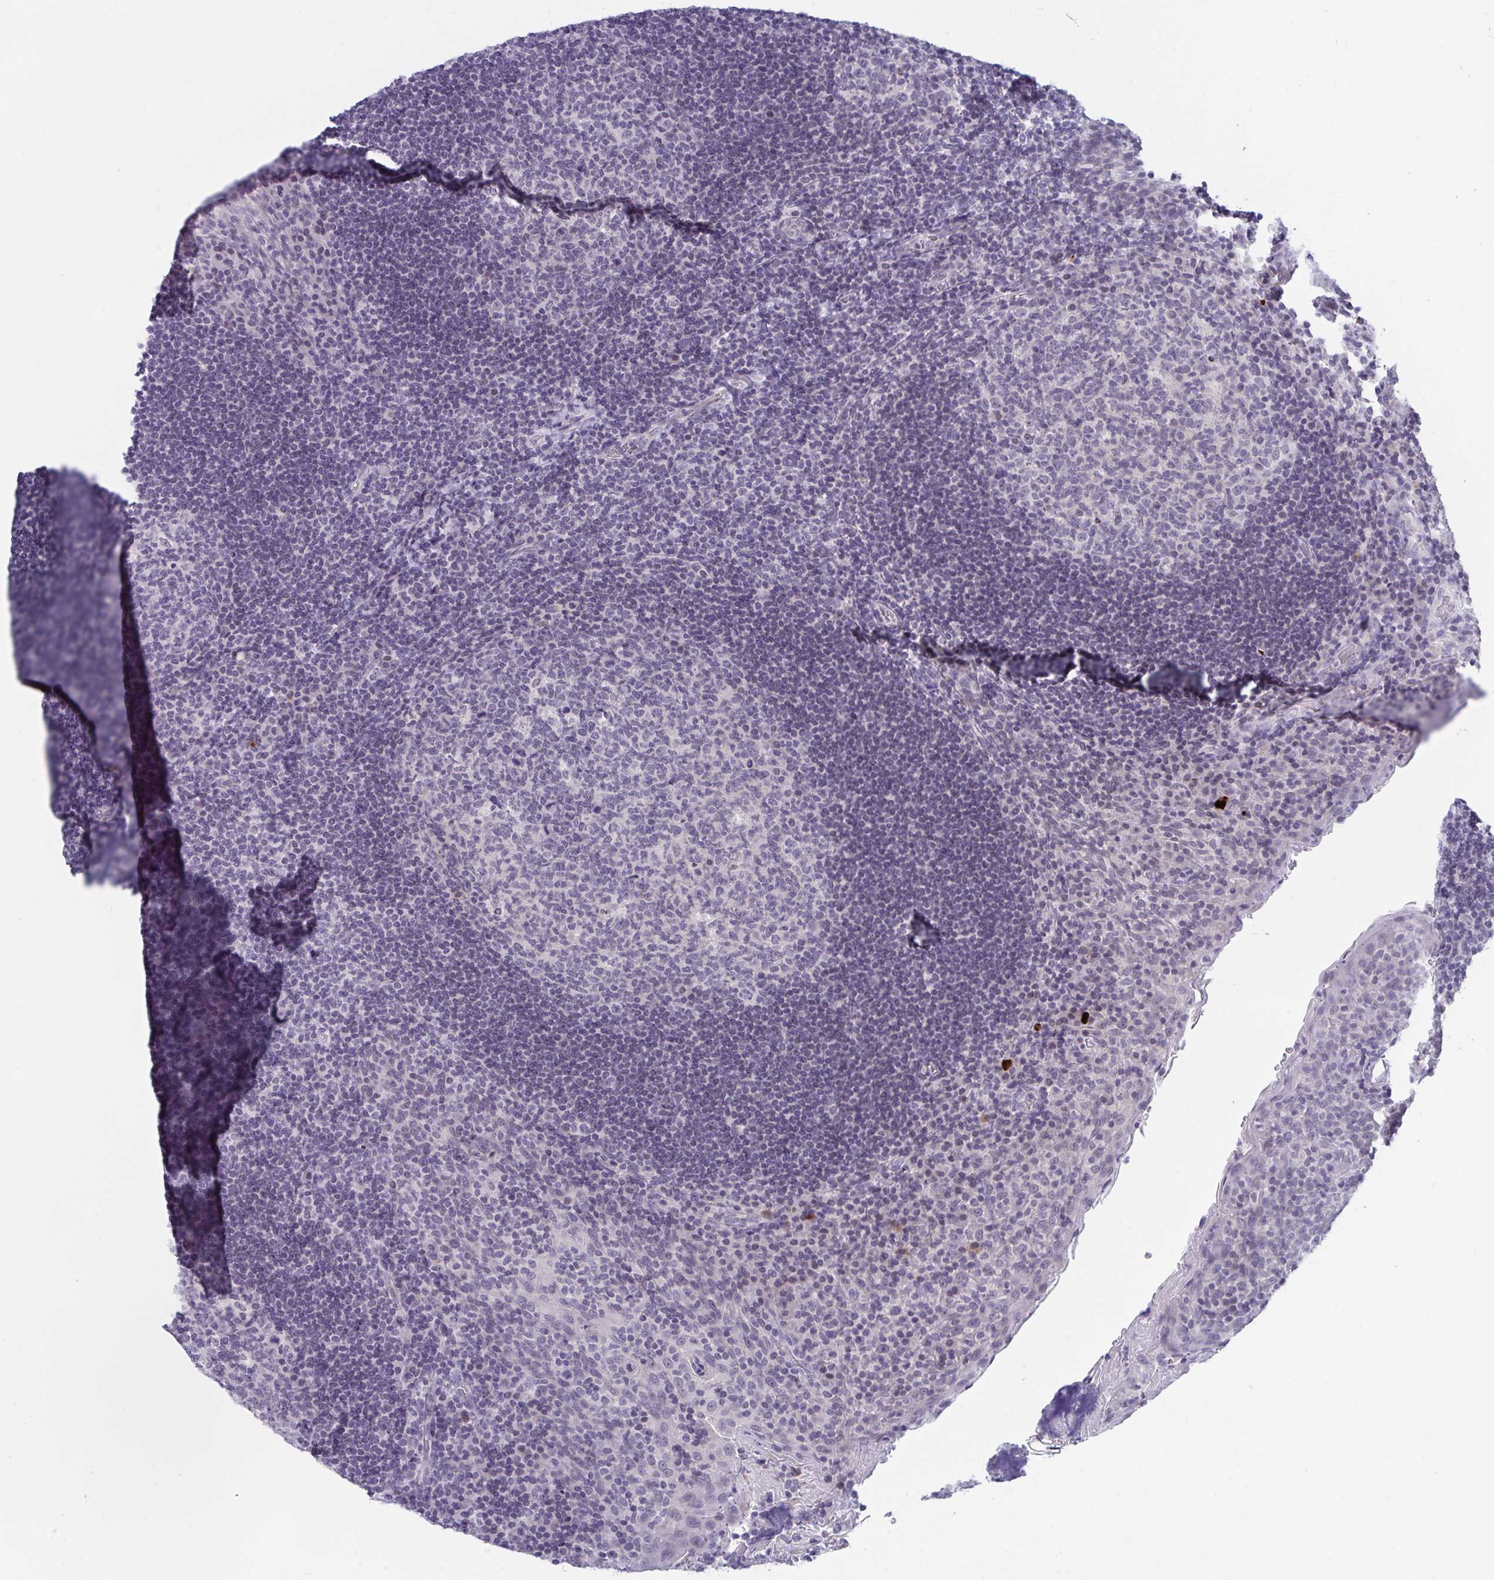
{"staining": {"intensity": "negative", "quantity": "none", "location": "none"}, "tissue": "tonsil", "cell_type": "Germinal center cells", "image_type": "normal", "snomed": [{"axis": "morphology", "description": "Normal tissue, NOS"}, {"axis": "topography", "description": "Tonsil"}], "caption": "Germinal center cells show no significant expression in normal tonsil. (Stains: DAB IHC with hematoxylin counter stain, Microscopy: brightfield microscopy at high magnification).", "gene": "BMAL2", "patient": {"sex": "male", "age": 17}}